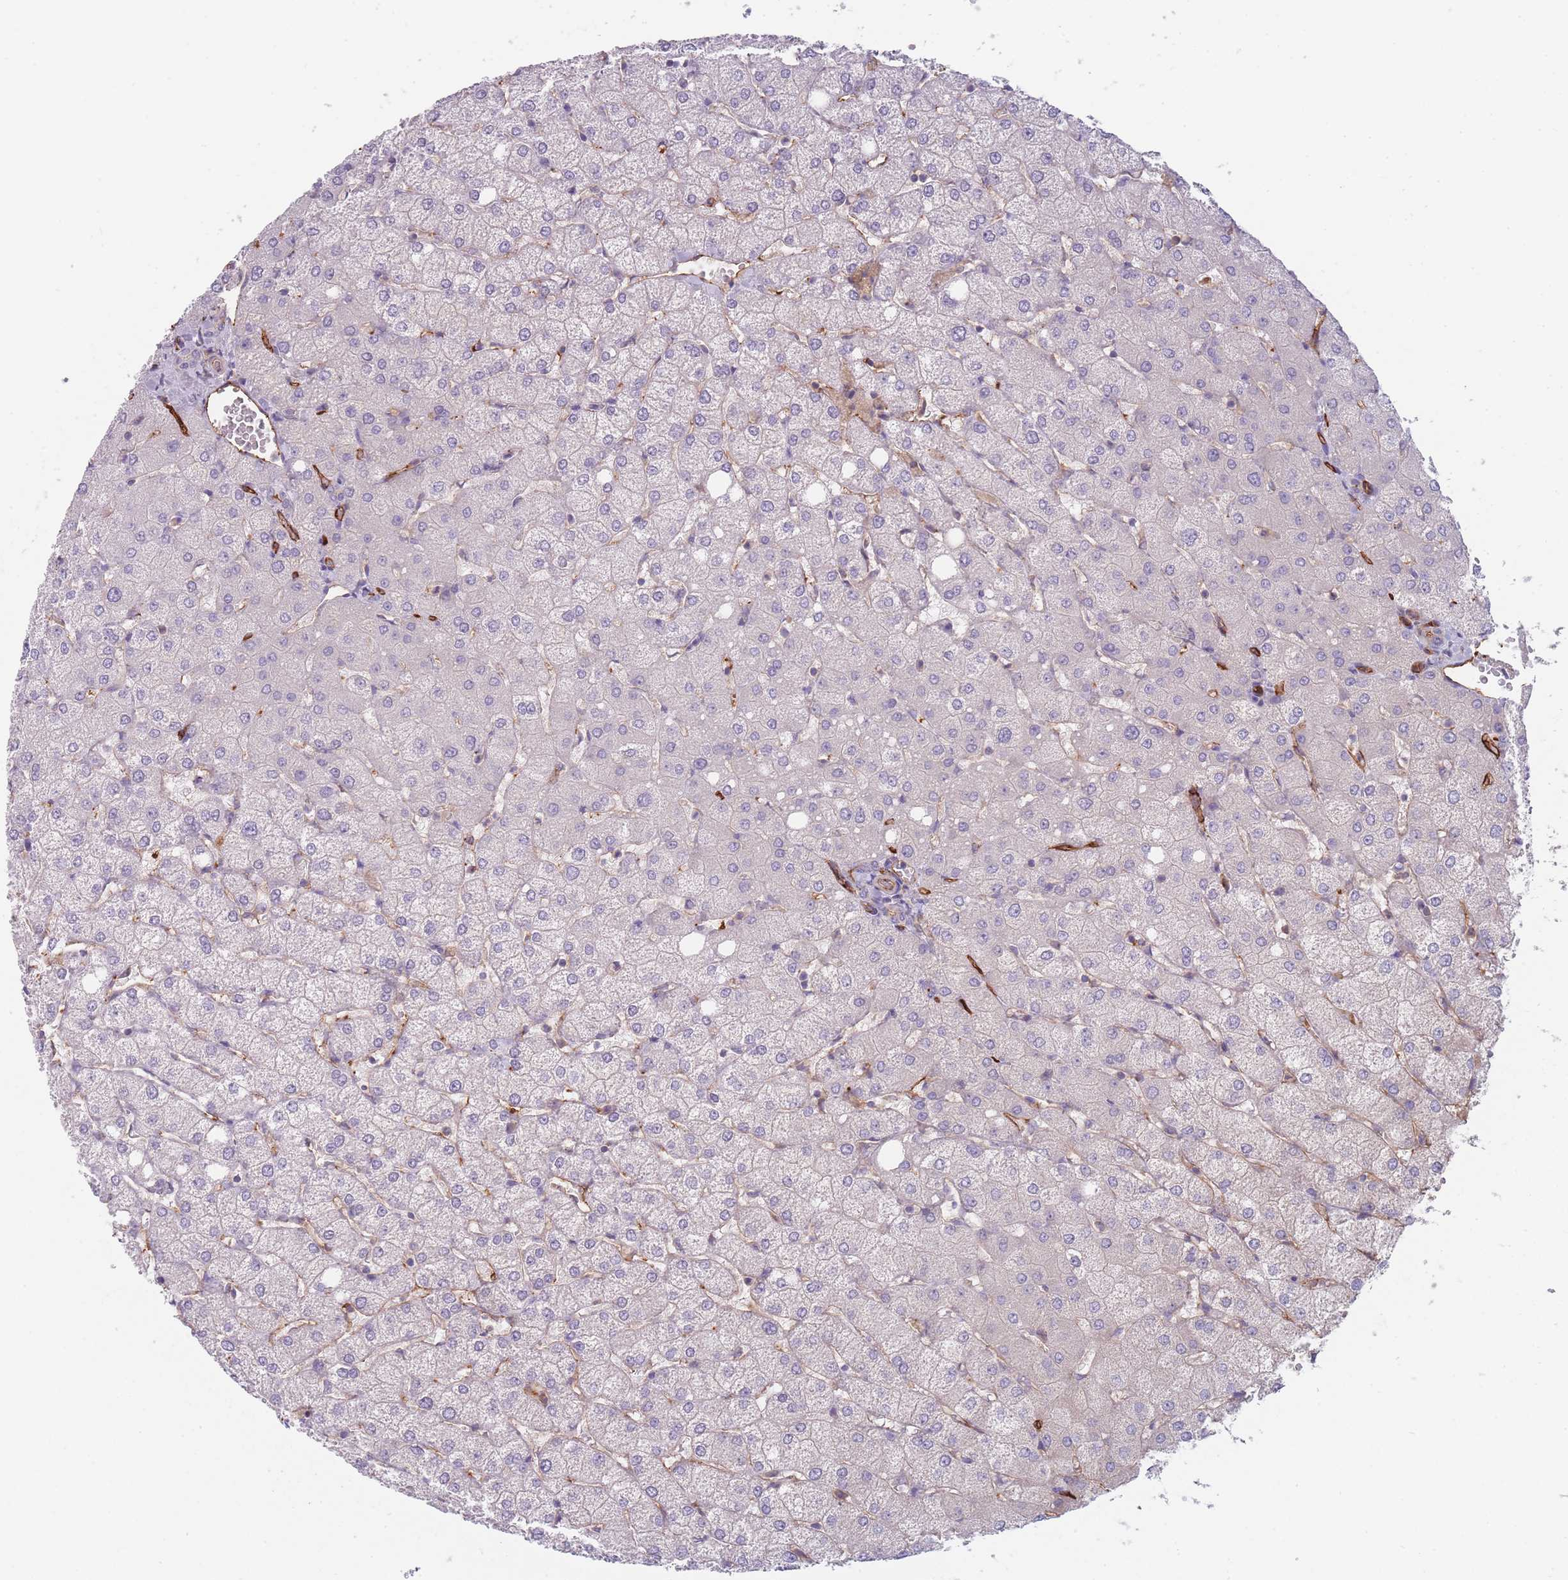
{"staining": {"intensity": "negative", "quantity": "none", "location": "none"}, "tissue": "liver", "cell_type": "Cholangiocytes", "image_type": "normal", "snomed": [{"axis": "morphology", "description": "Normal tissue, NOS"}, {"axis": "topography", "description": "Liver"}], "caption": "Immunohistochemistry (IHC) photomicrograph of benign liver stained for a protein (brown), which demonstrates no staining in cholangiocytes.", "gene": "CD300LF", "patient": {"sex": "female", "age": 54}}